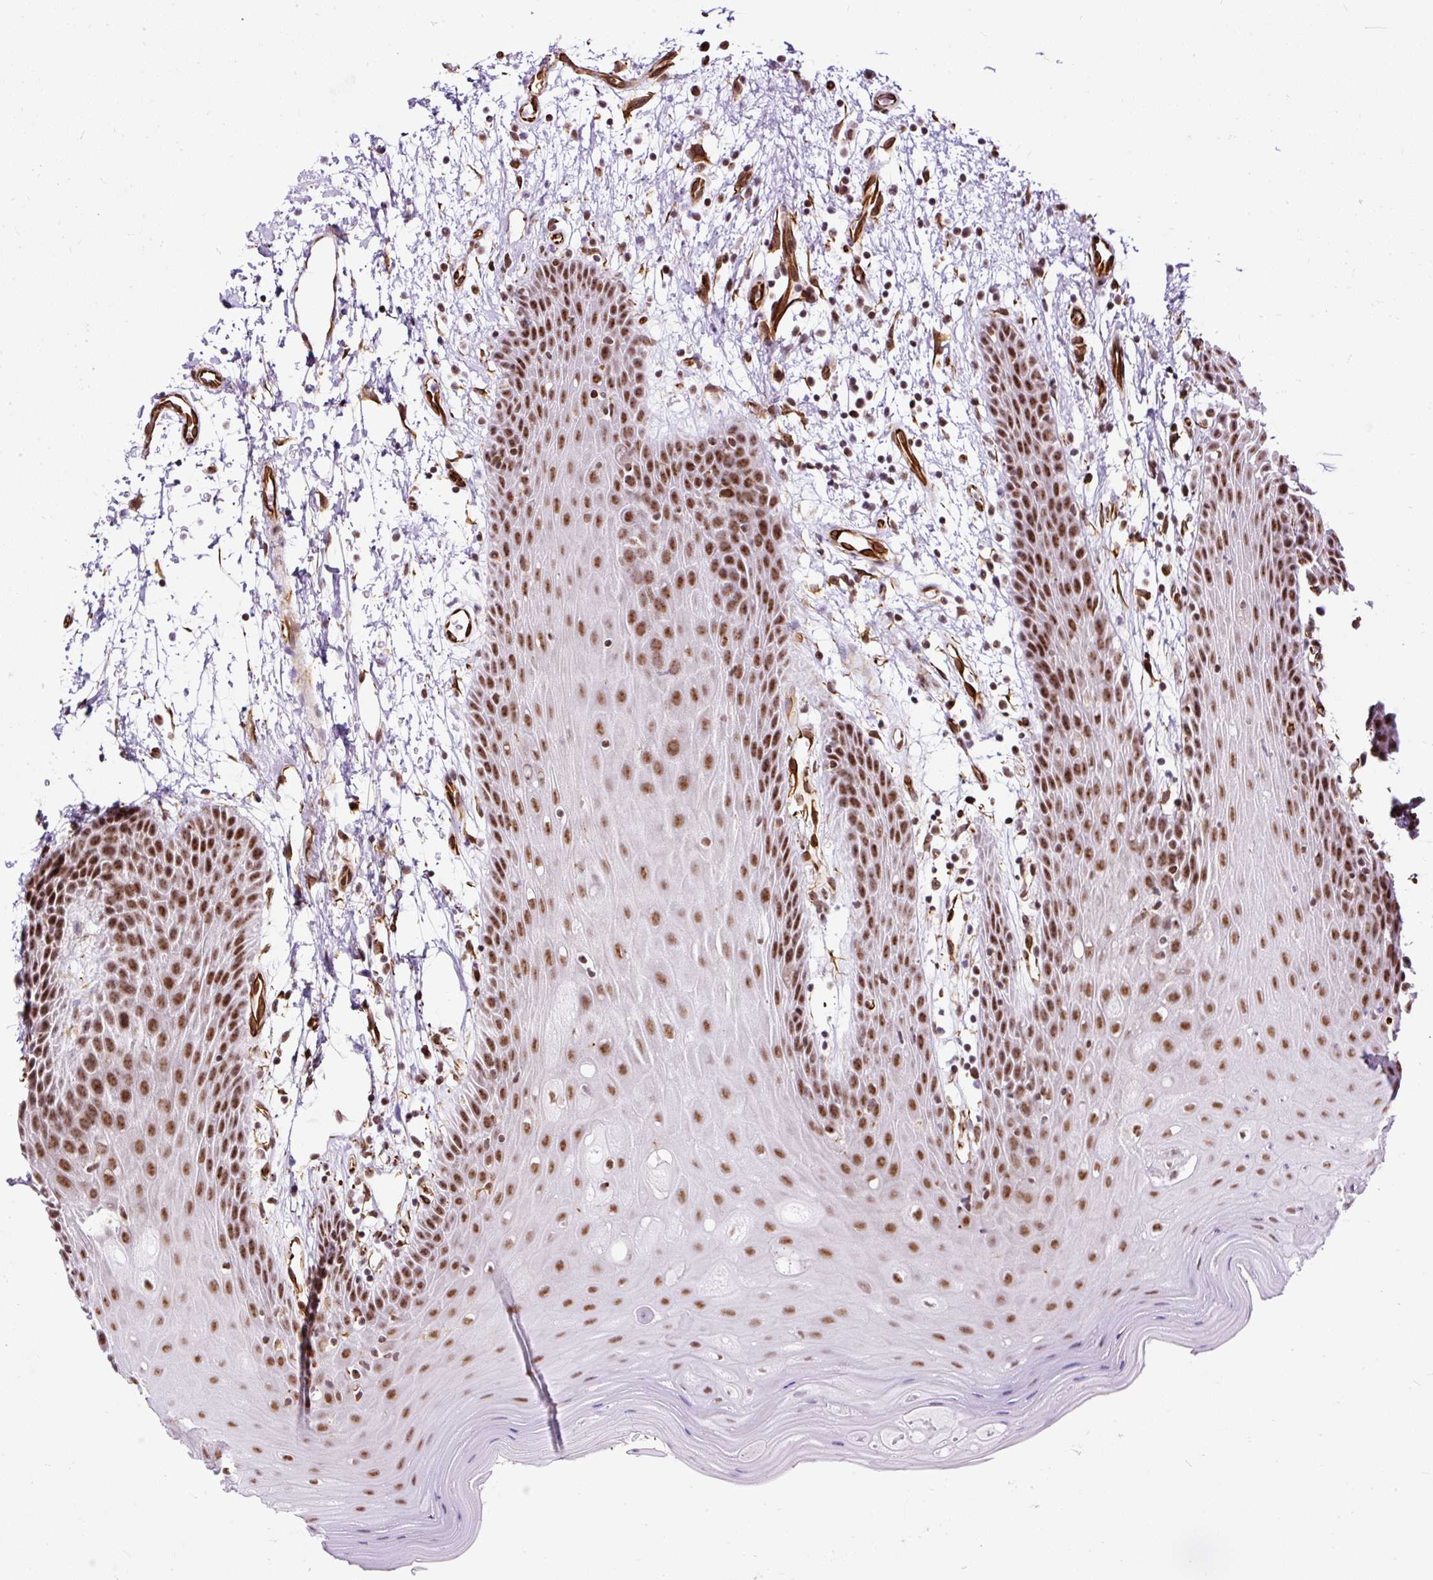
{"staining": {"intensity": "moderate", "quantity": ">75%", "location": "nuclear"}, "tissue": "oral mucosa", "cell_type": "Squamous epithelial cells", "image_type": "normal", "snomed": [{"axis": "morphology", "description": "Normal tissue, NOS"}, {"axis": "topography", "description": "Oral tissue"}, {"axis": "topography", "description": "Tounge, NOS"}], "caption": "Immunohistochemistry (IHC) of benign human oral mucosa displays medium levels of moderate nuclear positivity in about >75% of squamous epithelial cells. The staining was performed using DAB, with brown indicating positive protein expression. Nuclei are stained blue with hematoxylin.", "gene": "FMC1", "patient": {"sex": "female", "age": 59}}